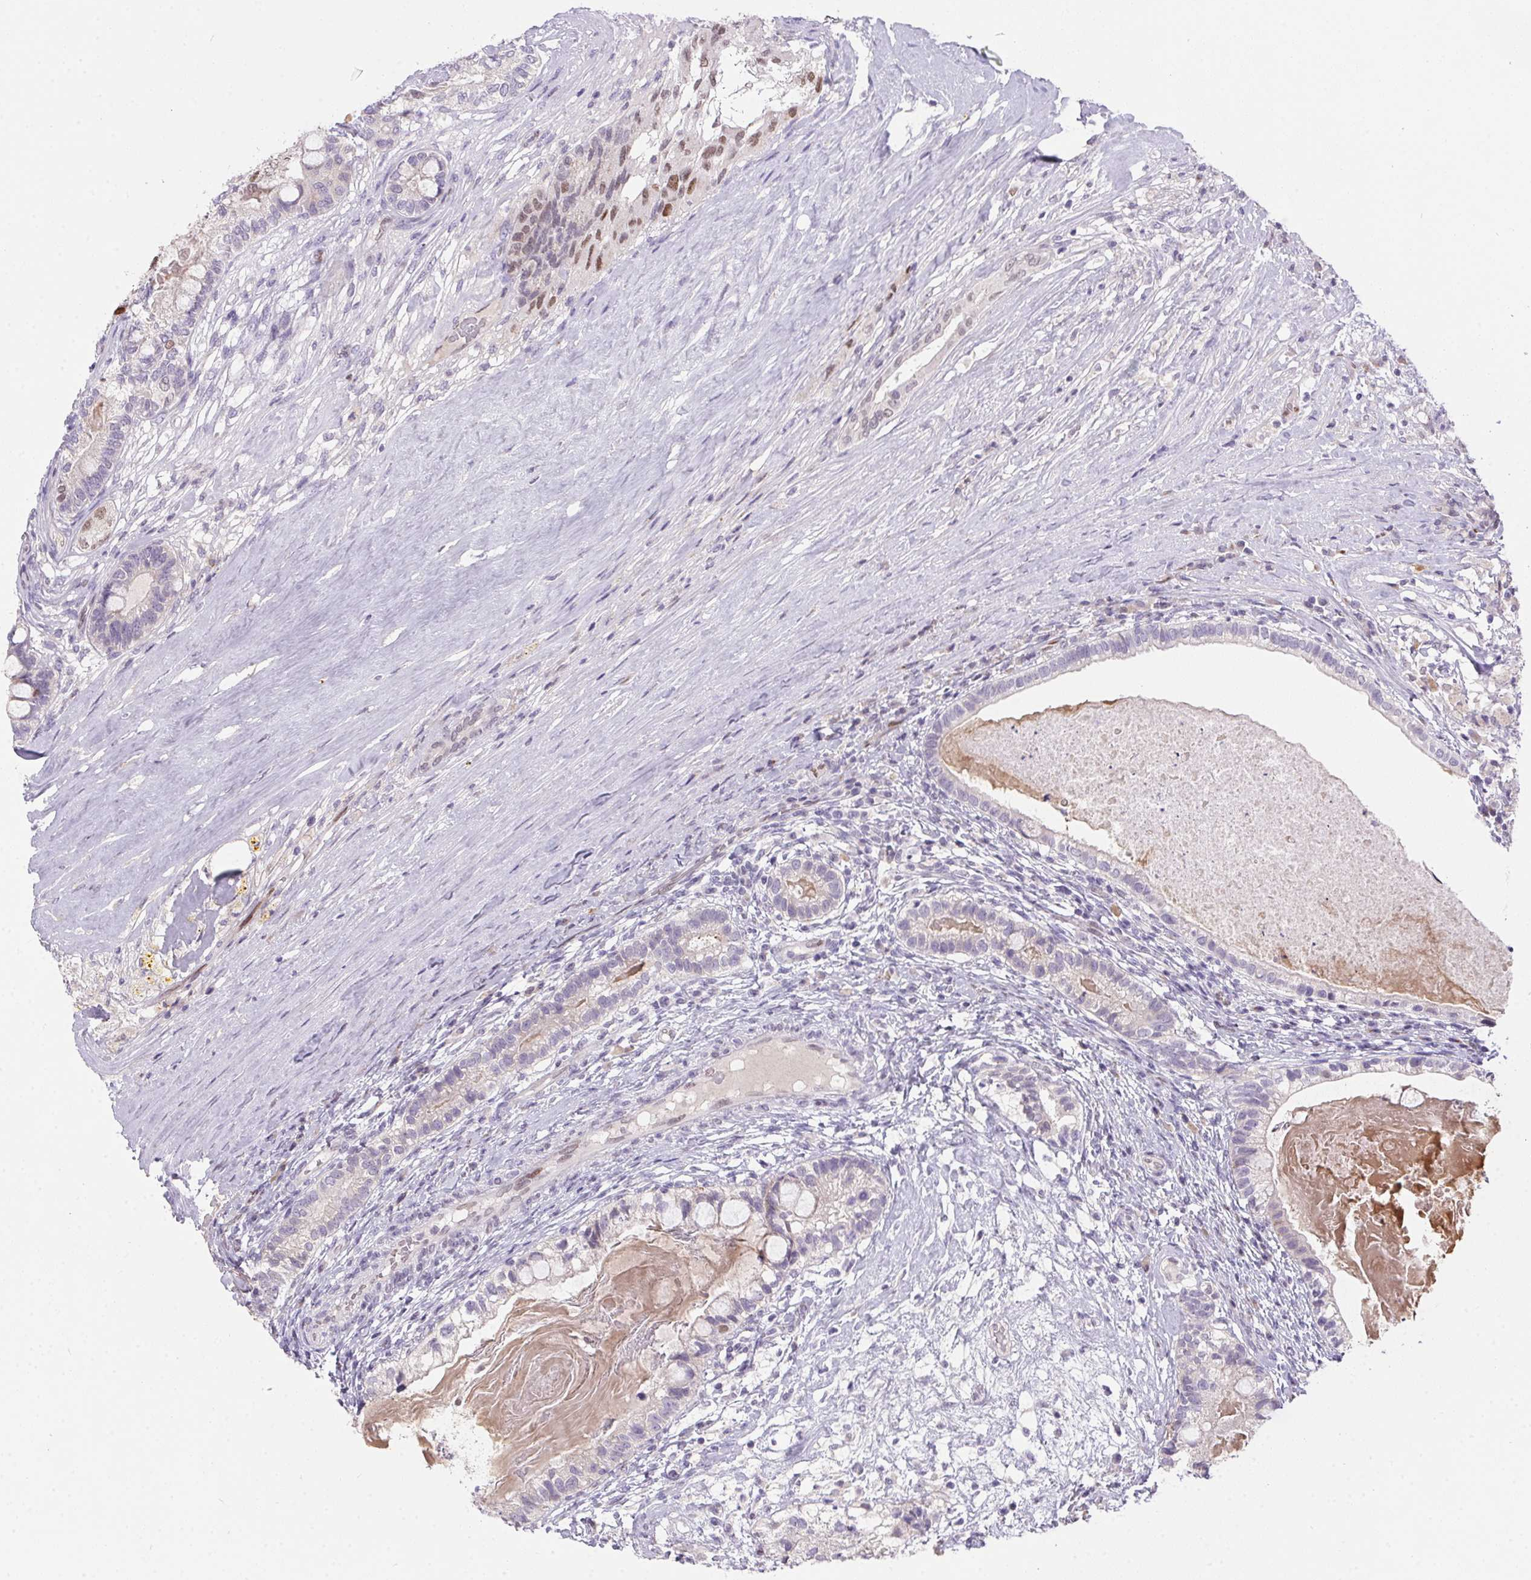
{"staining": {"intensity": "moderate", "quantity": "<25%", "location": "nuclear"}, "tissue": "testis cancer", "cell_type": "Tumor cells", "image_type": "cancer", "snomed": [{"axis": "morphology", "description": "Seminoma, NOS"}, {"axis": "morphology", "description": "Carcinoma, Embryonal, NOS"}, {"axis": "topography", "description": "Testis"}], "caption": "This photomicrograph demonstrates IHC staining of human testis cancer (embryonal carcinoma), with low moderate nuclear positivity in about <25% of tumor cells.", "gene": "SP9", "patient": {"sex": "male", "age": 41}}